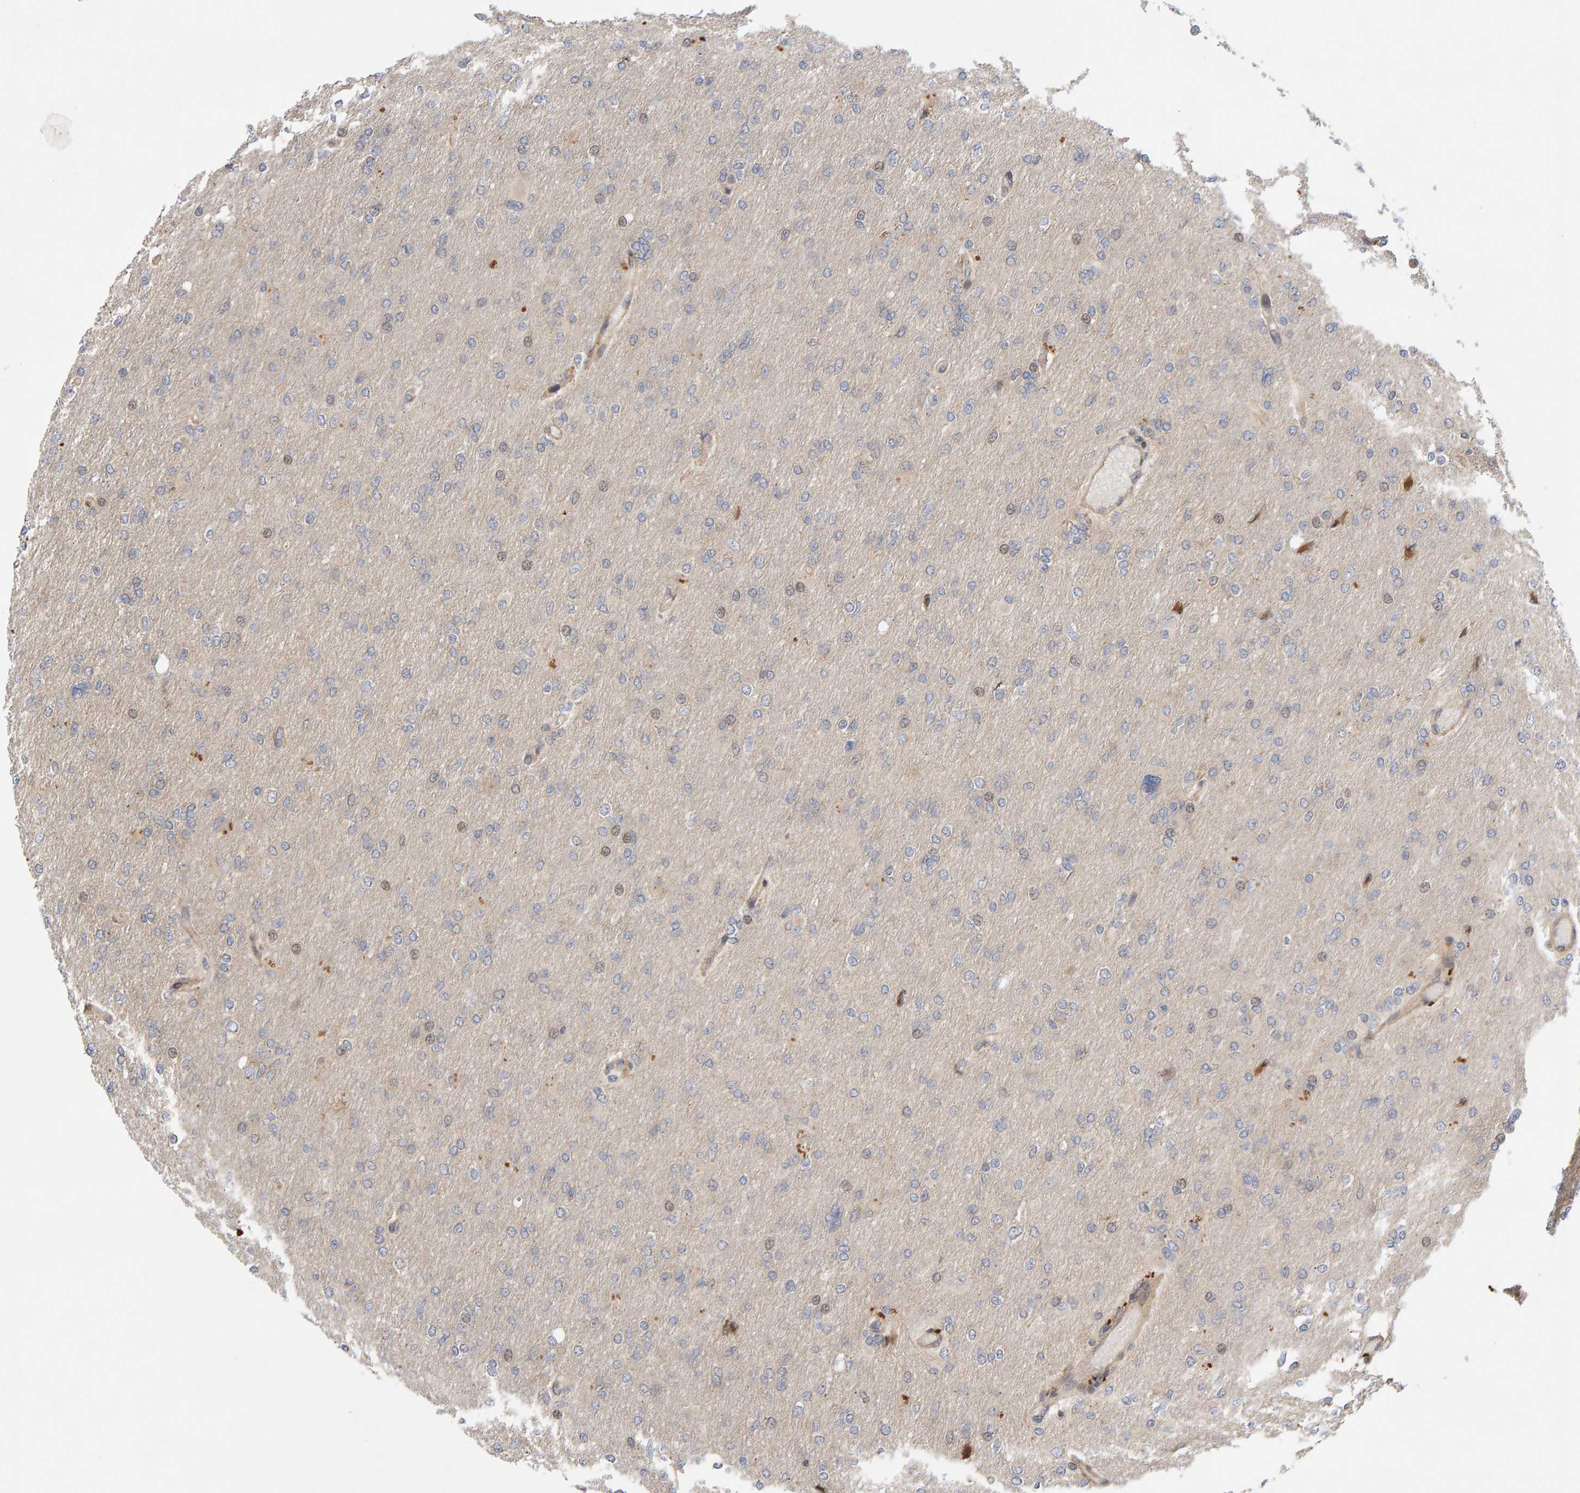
{"staining": {"intensity": "negative", "quantity": "none", "location": "none"}, "tissue": "glioma", "cell_type": "Tumor cells", "image_type": "cancer", "snomed": [{"axis": "morphology", "description": "Glioma, malignant, High grade"}, {"axis": "topography", "description": "Cerebral cortex"}], "caption": "Immunohistochemical staining of human malignant glioma (high-grade) displays no significant positivity in tumor cells.", "gene": "LZTS1", "patient": {"sex": "female", "age": 36}}